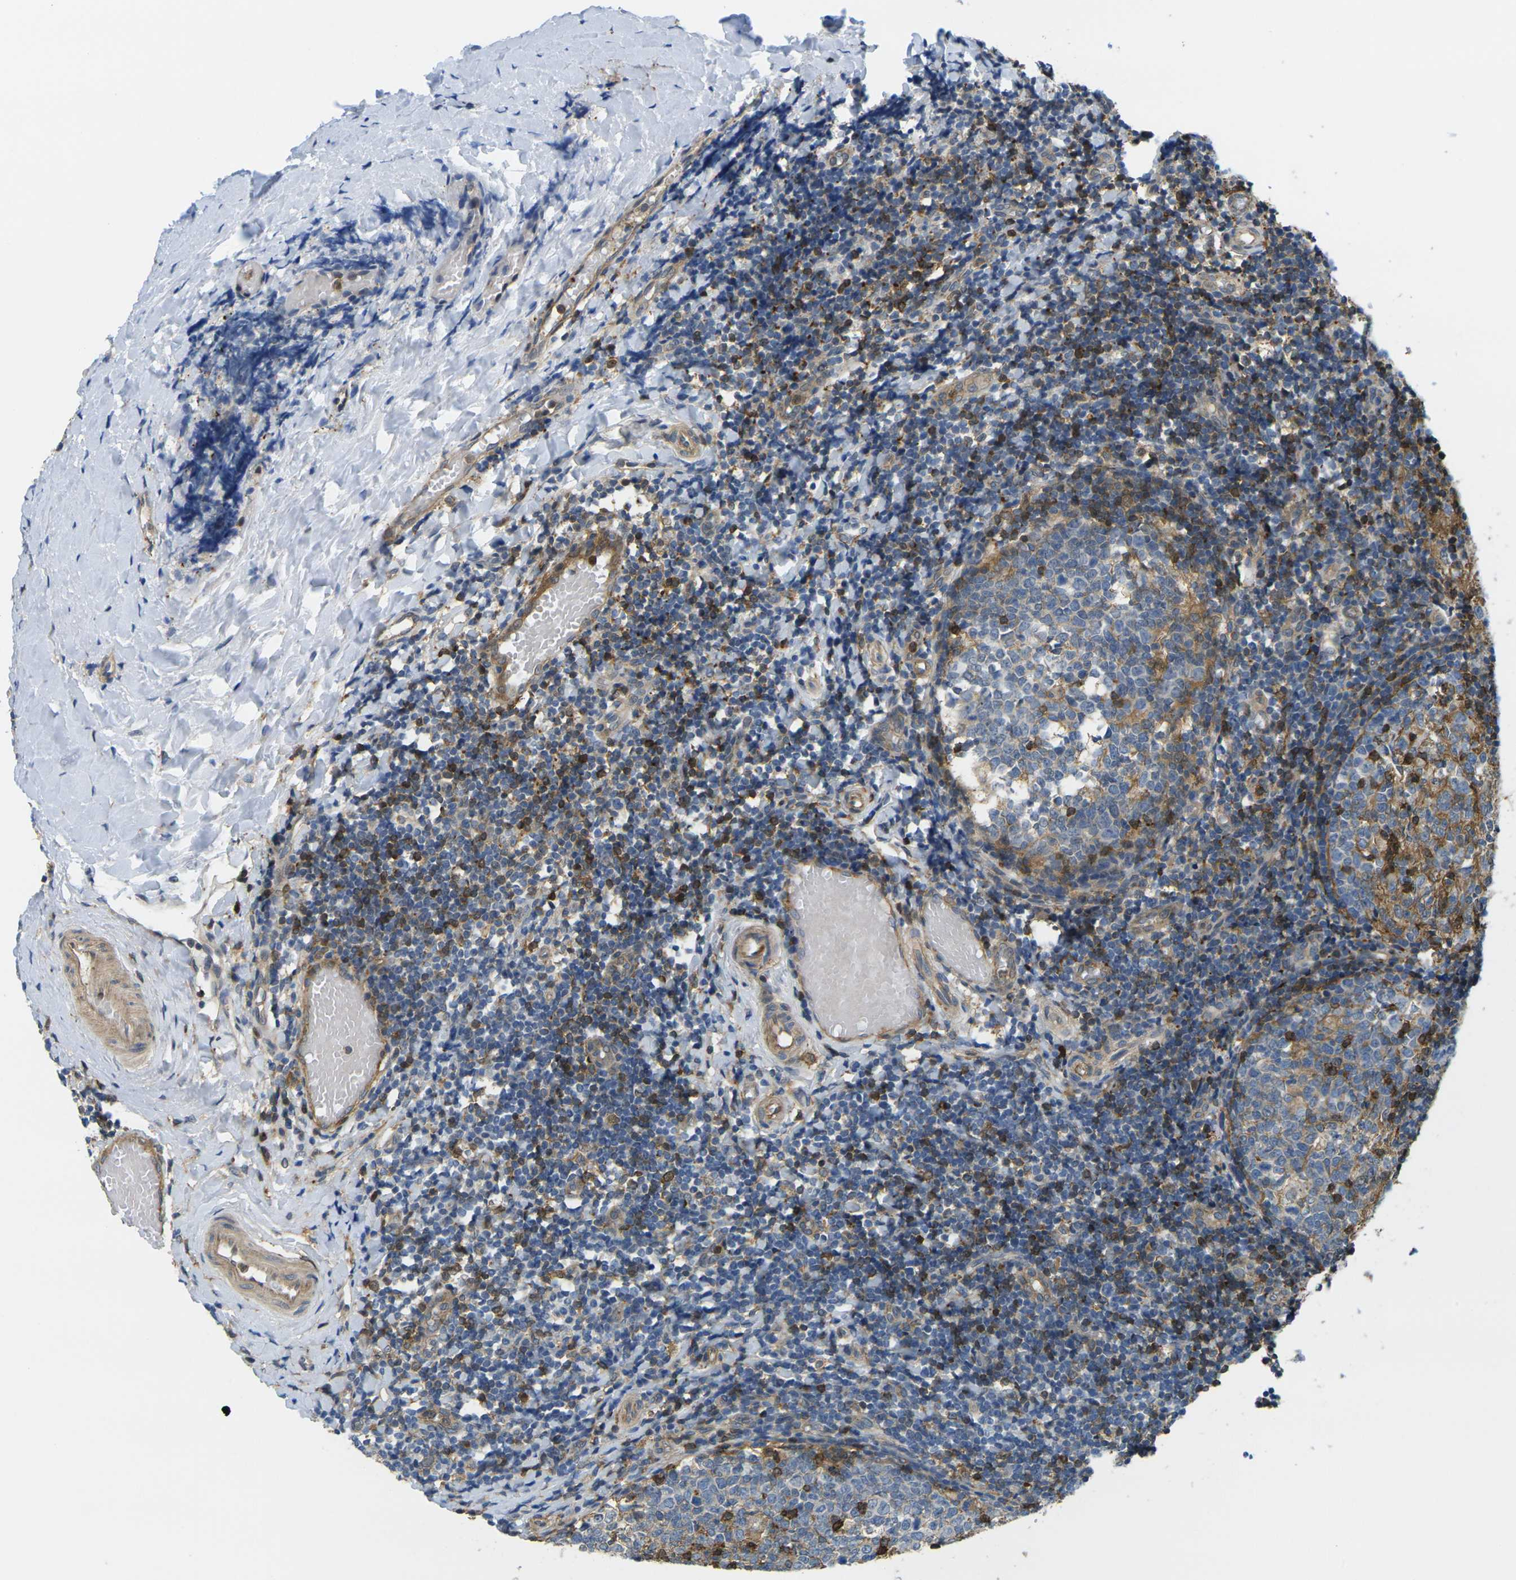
{"staining": {"intensity": "strong", "quantity": "25%-75%", "location": "cytoplasmic/membranous"}, "tissue": "tonsil", "cell_type": "Germinal center cells", "image_type": "normal", "snomed": [{"axis": "morphology", "description": "Normal tissue, NOS"}, {"axis": "topography", "description": "Tonsil"}], "caption": "Tonsil stained with immunohistochemistry (IHC) demonstrates strong cytoplasmic/membranous expression in approximately 25%-75% of germinal center cells.", "gene": "LASP1", "patient": {"sex": "female", "age": 19}}